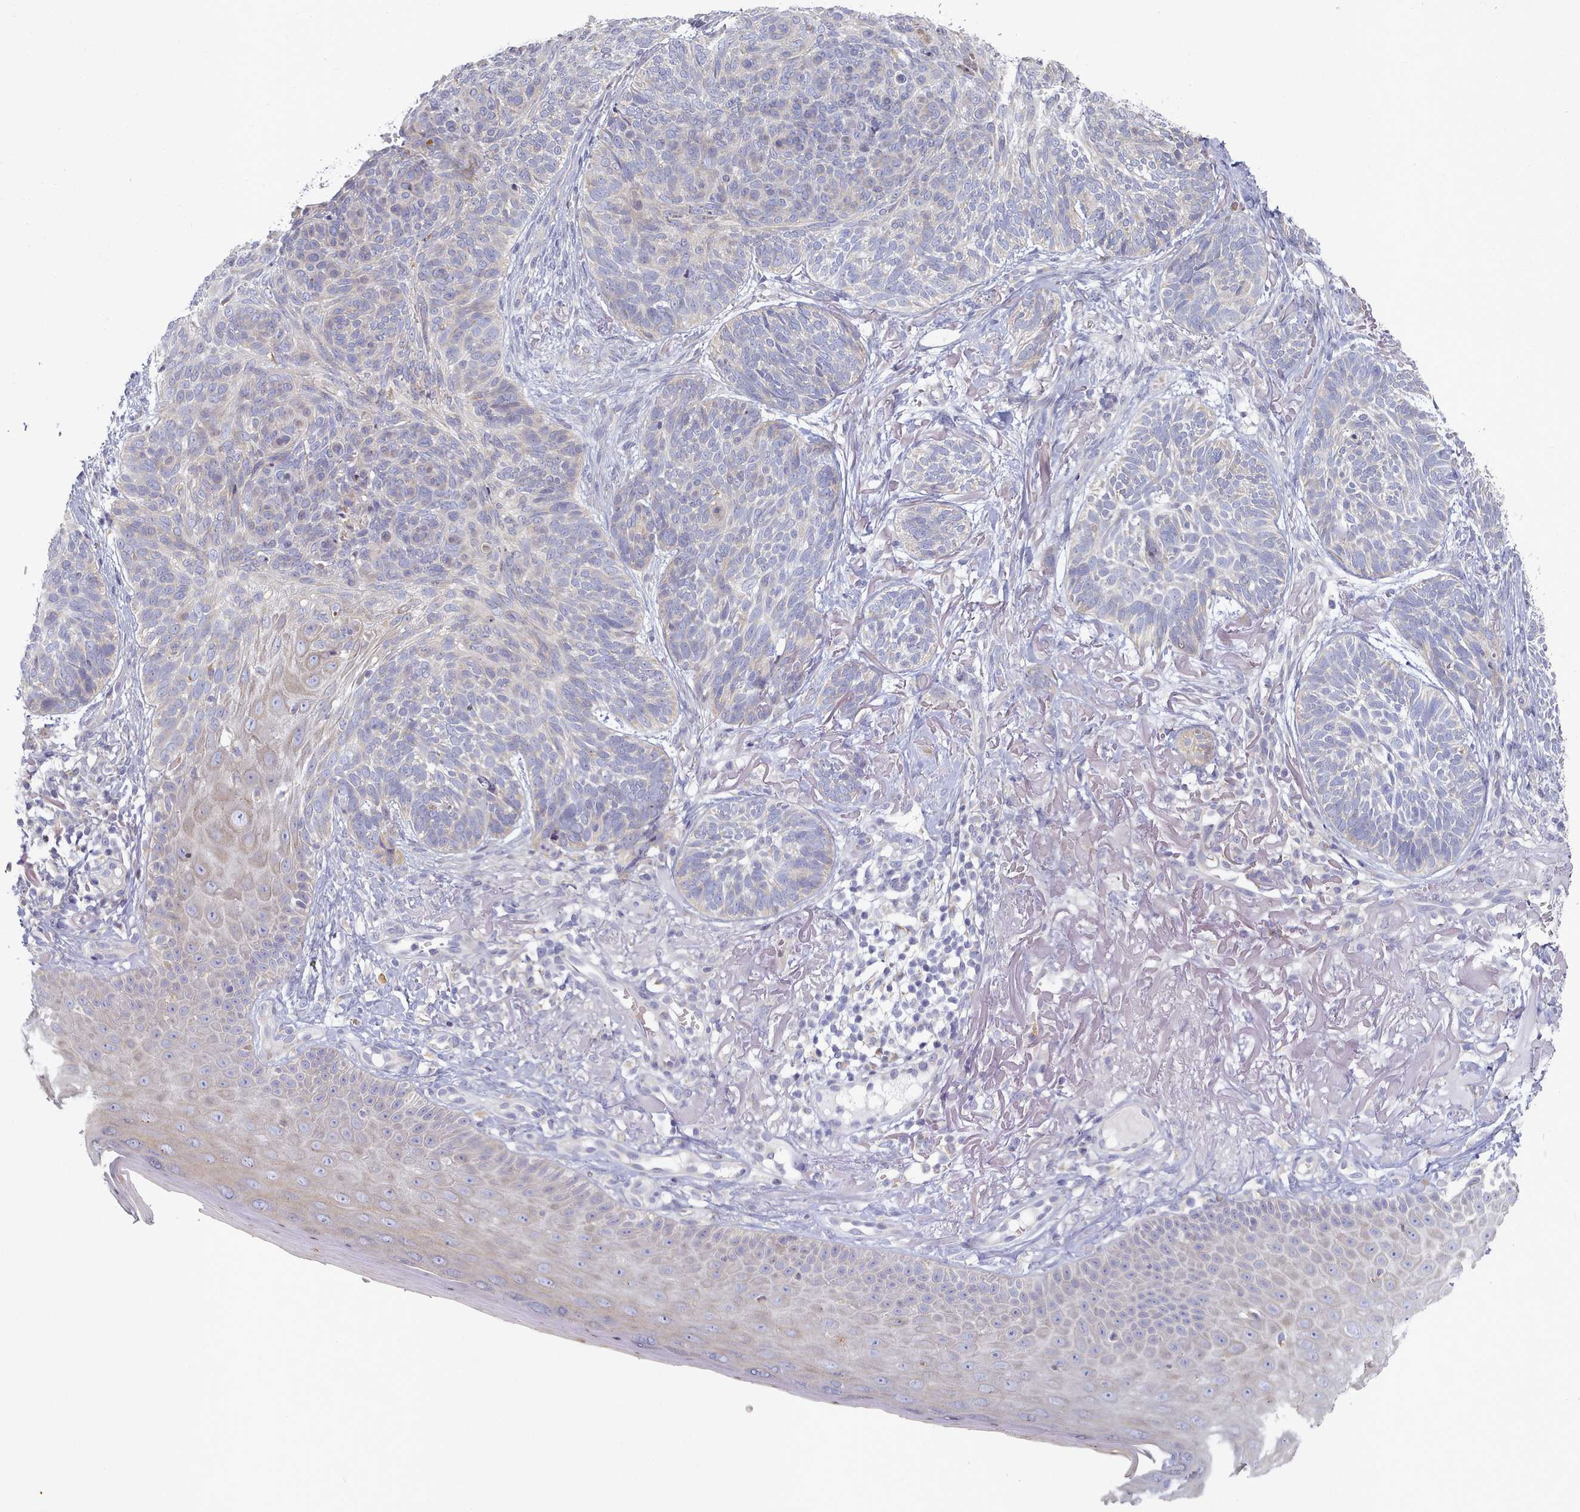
{"staining": {"intensity": "negative", "quantity": "none", "location": "none"}, "tissue": "skin cancer", "cell_type": "Tumor cells", "image_type": "cancer", "snomed": [{"axis": "morphology", "description": "Normal tissue, NOS"}, {"axis": "morphology", "description": "Basal cell carcinoma"}, {"axis": "topography", "description": "Skin"}], "caption": "The micrograph shows no staining of tumor cells in skin cancer. (DAB (3,3'-diaminobenzidine) immunohistochemistry, high magnification).", "gene": "TYW1B", "patient": {"sex": "male", "age": 66}}